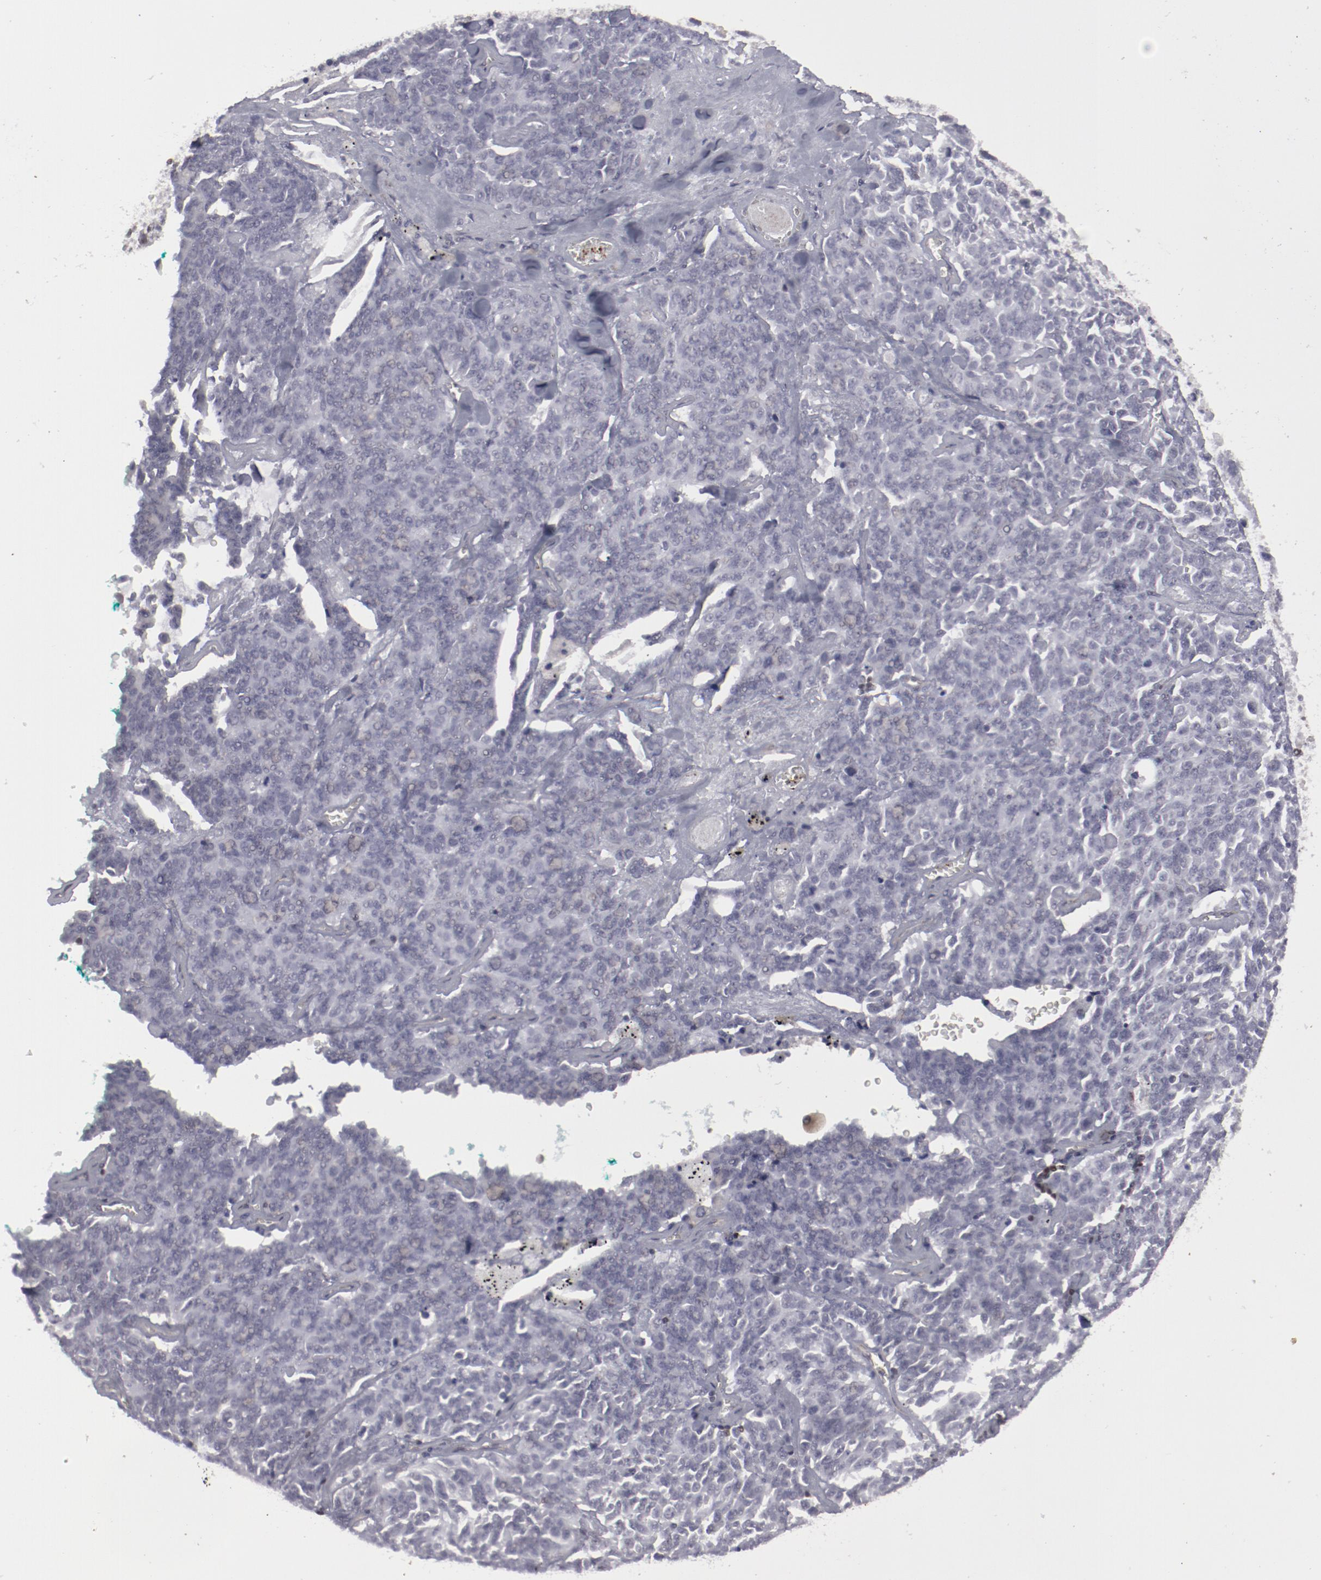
{"staining": {"intensity": "negative", "quantity": "none", "location": "none"}, "tissue": "lung cancer", "cell_type": "Tumor cells", "image_type": "cancer", "snomed": [{"axis": "morphology", "description": "Neoplasm, malignant, NOS"}, {"axis": "topography", "description": "Lung"}], "caption": "A high-resolution photomicrograph shows IHC staining of malignant neoplasm (lung), which reveals no significant staining in tumor cells.", "gene": "LEF1", "patient": {"sex": "female", "age": 58}}